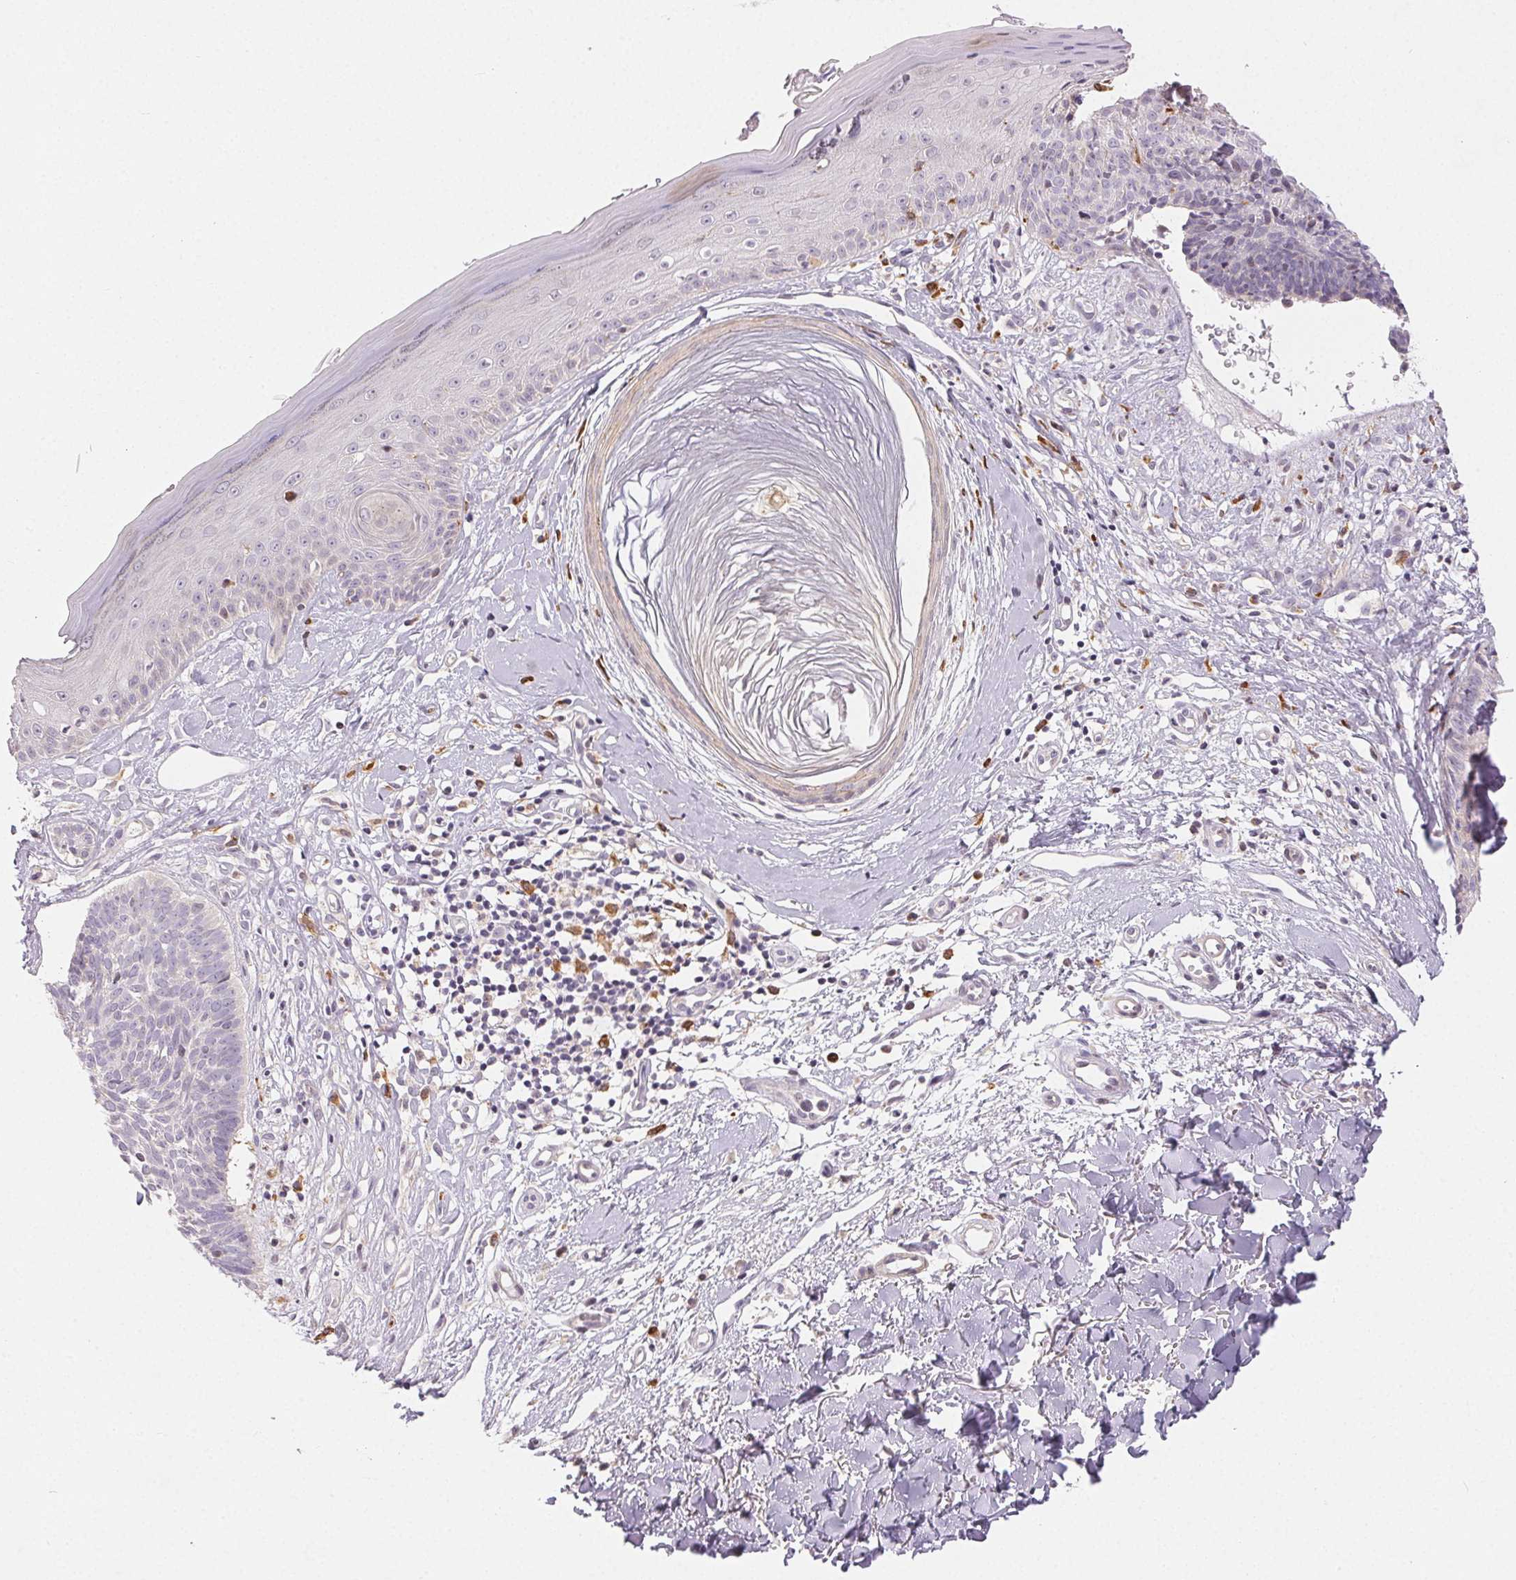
{"staining": {"intensity": "negative", "quantity": "none", "location": "none"}, "tissue": "skin cancer", "cell_type": "Tumor cells", "image_type": "cancer", "snomed": [{"axis": "morphology", "description": "Basal cell carcinoma"}, {"axis": "topography", "description": "Skin"}], "caption": "An immunohistochemistry histopathology image of skin cancer (basal cell carcinoma) is shown. There is no staining in tumor cells of skin cancer (basal cell carcinoma).", "gene": "RPGRIP1", "patient": {"sex": "male", "age": 51}}